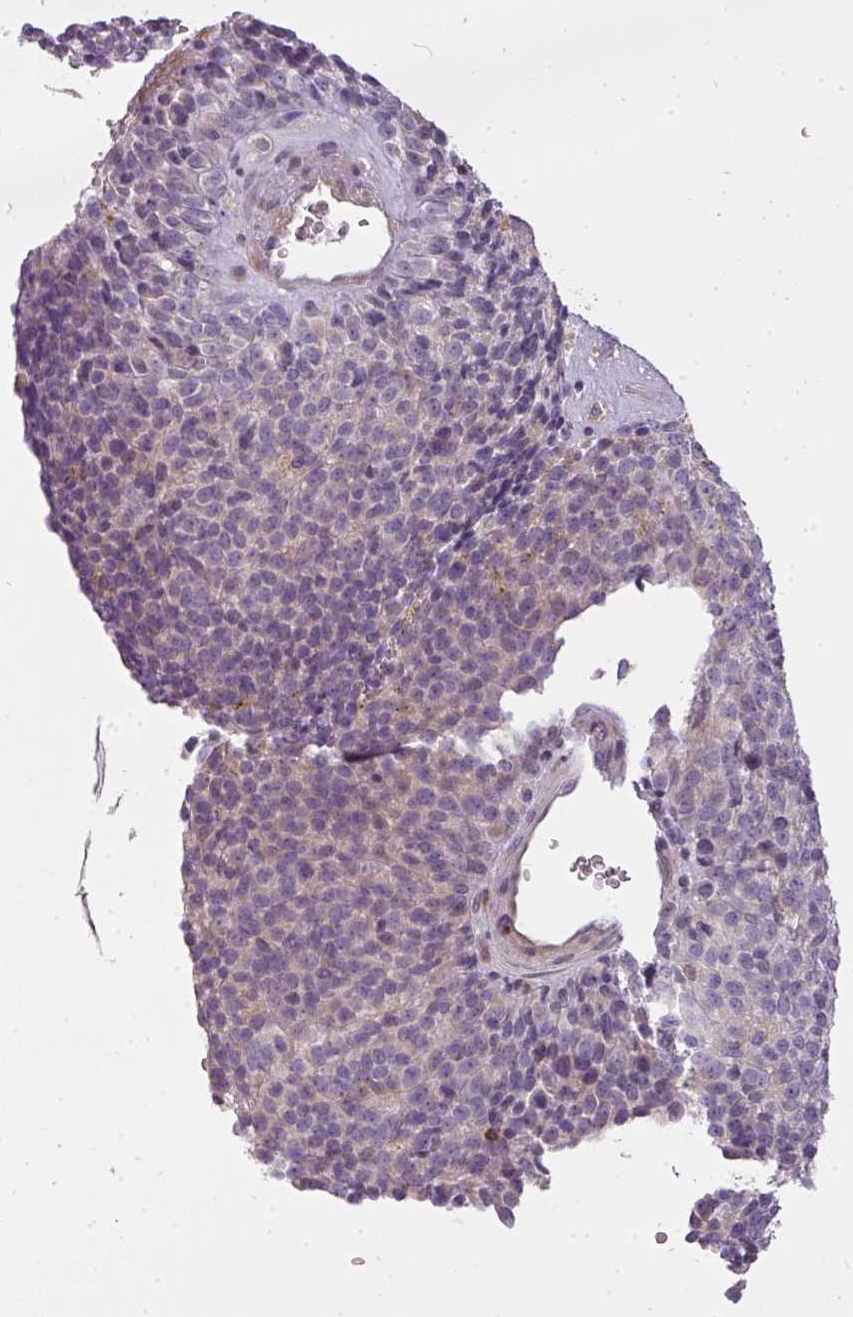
{"staining": {"intensity": "negative", "quantity": "none", "location": "none"}, "tissue": "melanoma", "cell_type": "Tumor cells", "image_type": "cancer", "snomed": [{"axis": "morphology", "description": "Malignant melanoma, Metastatic site"}, {"axis": "topography", "description": "Brain"}], "caption": "Immunohistochemistry (IHC) of malignant melanoma (metastatic site) displays no expression in tumor cells.", "gene": "STK4", "patient": {"sex": "female", "age": 56}}